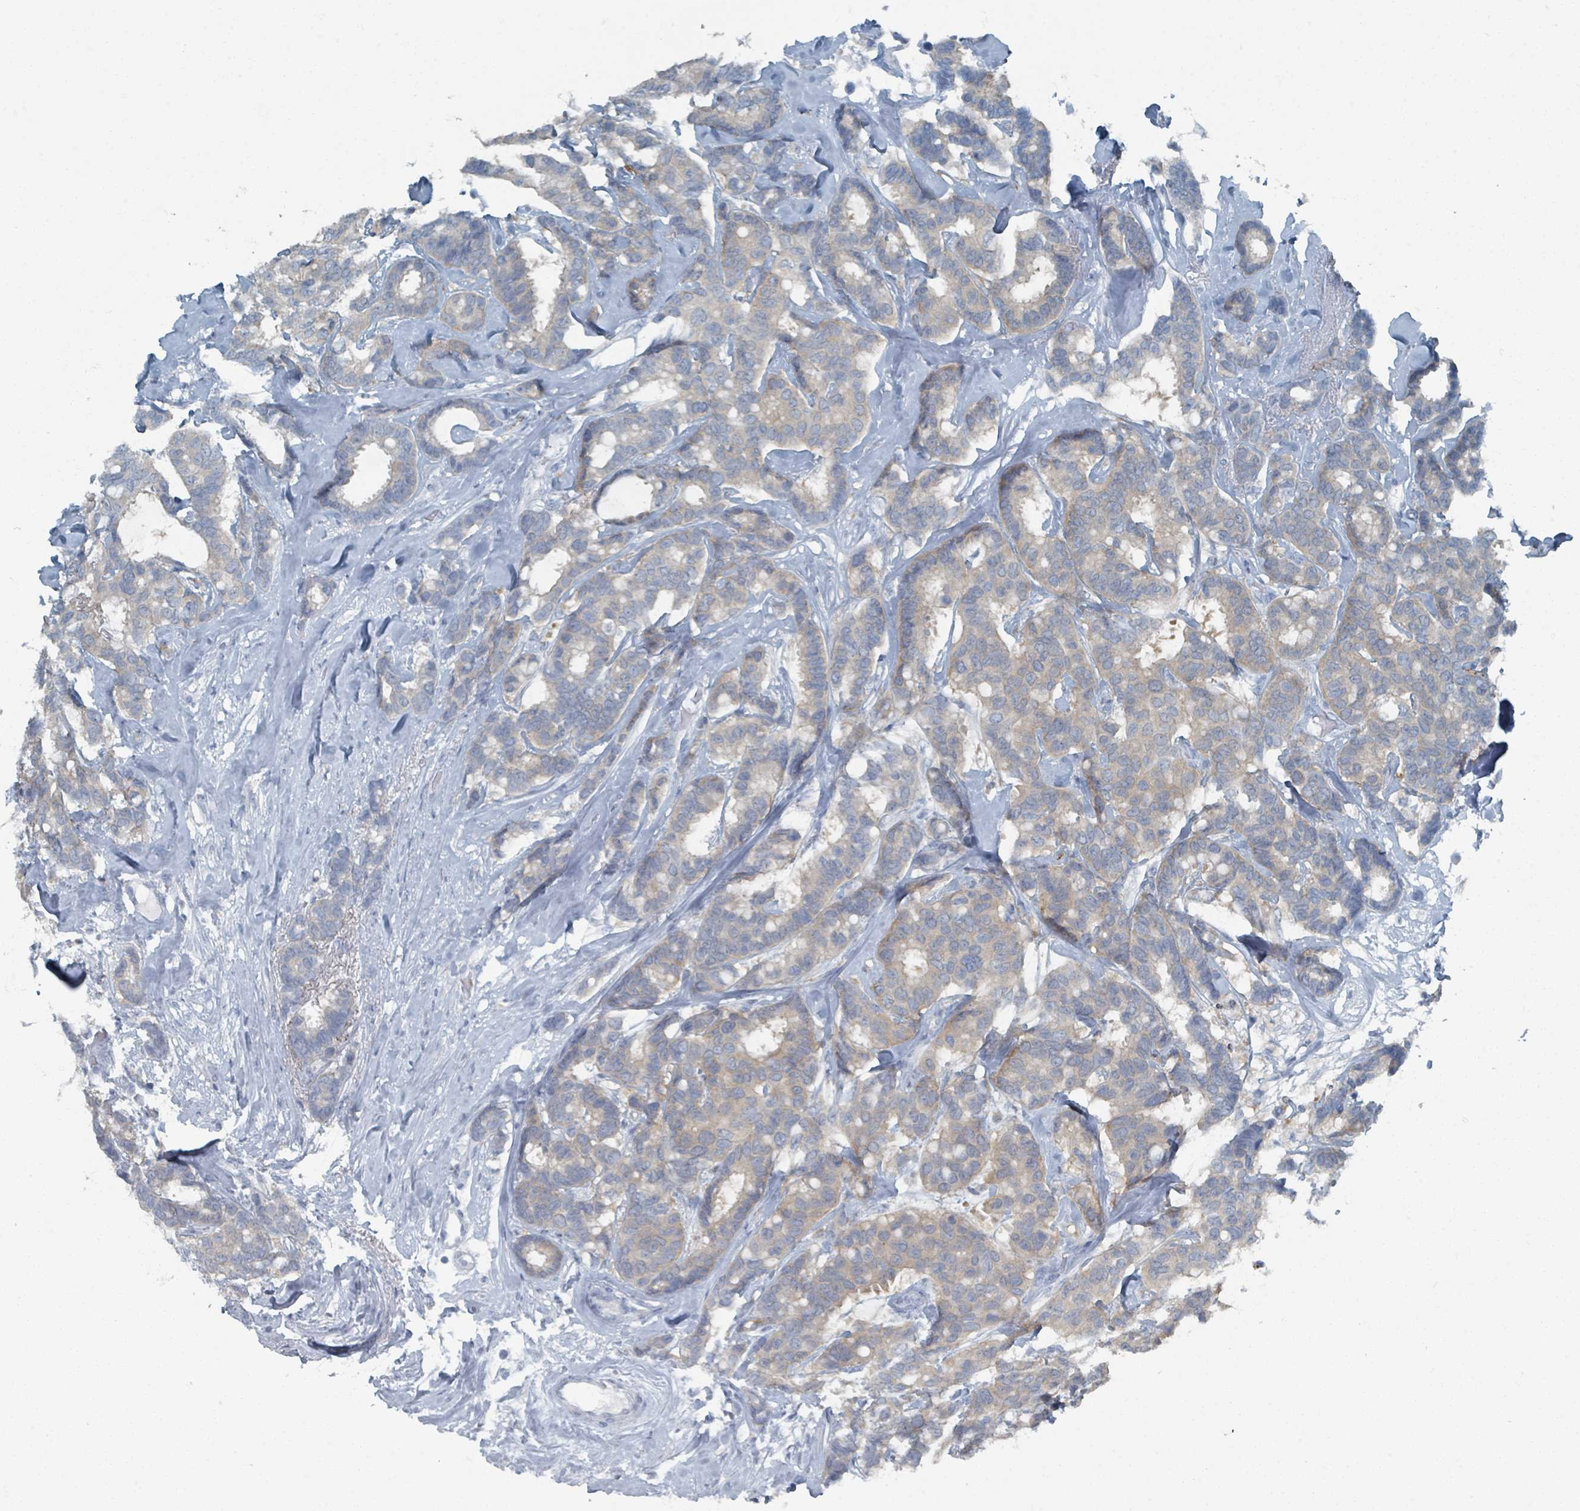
{"staining": {"intensity": "weak", "quantity": "<25%", "location": "cytoplasmic/membranous"}, "tissue": "breast cancer", "cell_type": "Tumor cells", "image_type": "cancer", "snomed": [{"axis": "morphology", "description": "Duct carcinoma"}, {"axis": "topography", "description": "Breast"}], "caption": "Intraductal carcinoma (breast) was stained to show a protein in brown. There is no significant positivity in tumor cells.", "gene": "GAMT", "patient": {"sex": "female", "age": 87}}